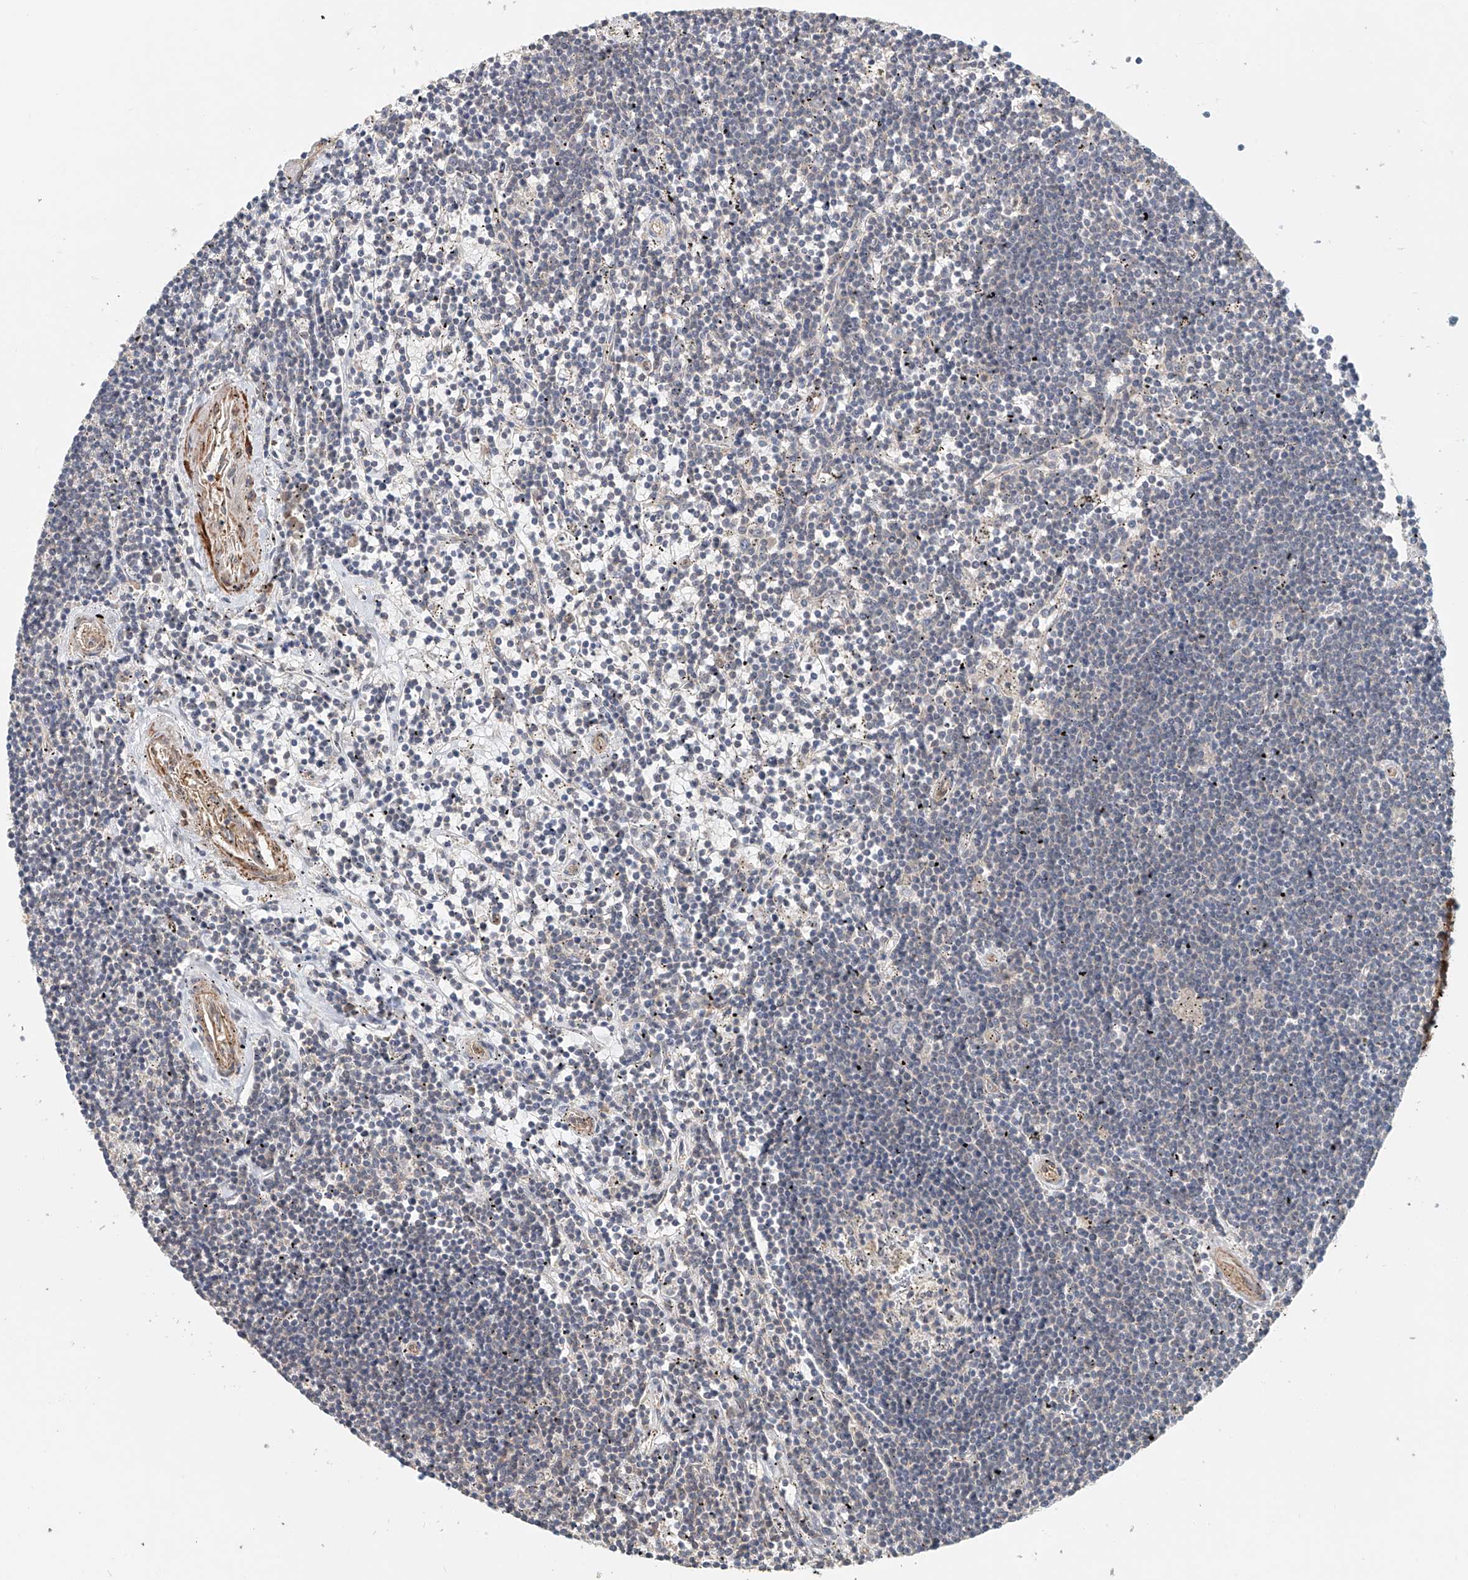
{"staining": {"intensity": "negative", "quantity": "none", "location": "none"}, "tissue": "lymphoma", "cell_type": "Tumor cells", "image_type": "cancer", "snomed": [{"axis": "morphology", "description": "Malignant lymphoma, non-Hodgkin's type, Low grade"}, {"axis": "topography", "description": "Spleen"}], "caption": "This is a photomicrograph of IHC staining of lymphoma, which shows no expression in tumor cells.", "gene": "FRYL", "patient": {"sex": "male", "age": 76}}